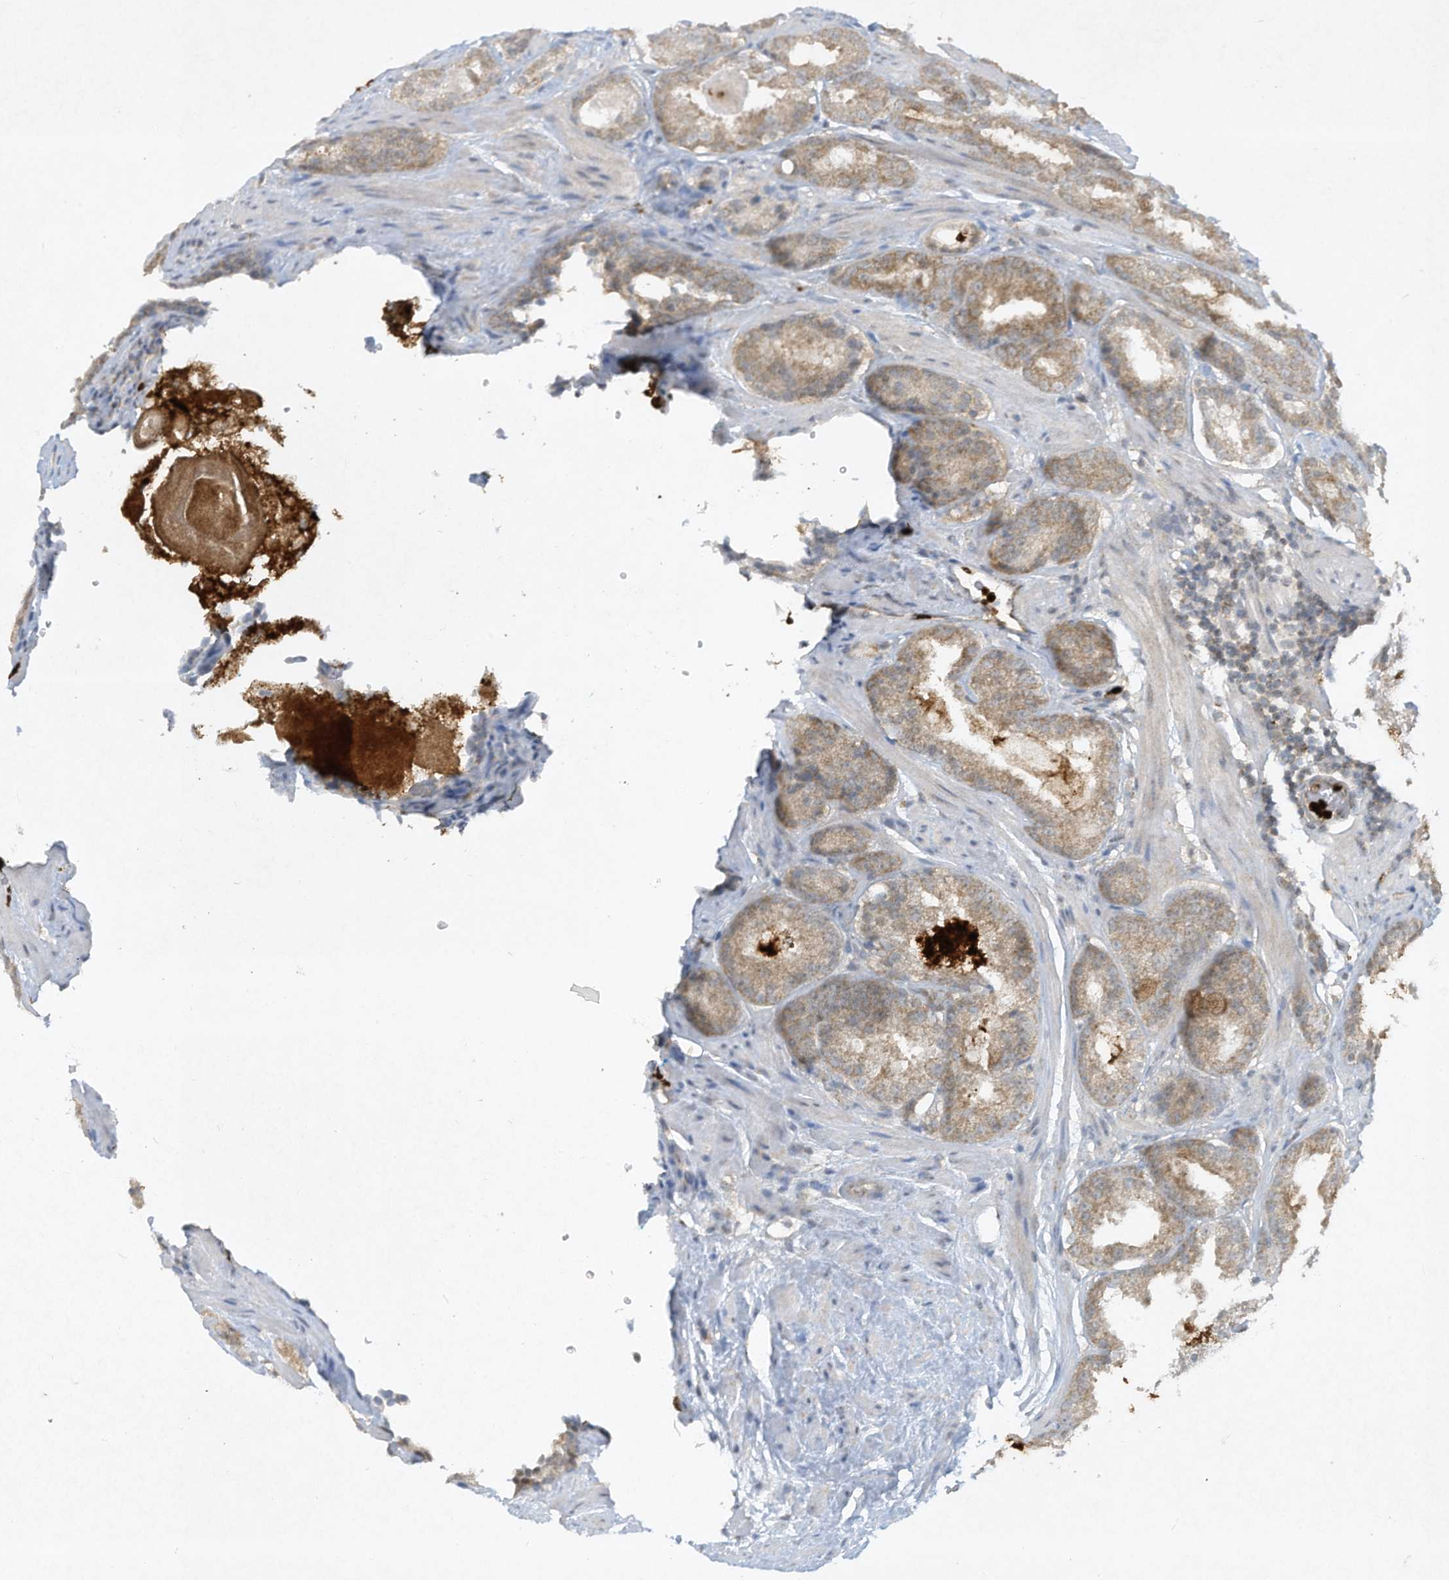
{"staining": {"intensity": "moderate", "quantity": ">75%", "location": "cytoplasmic/membranous"}, "tissue": "prostate cancer", "cell_type": "Tumor cells", "image_type": "cancer", "snomed": [{"axis": "morphology", "description": "Adenocarcinoma, Low grade"}, {"axis": "topography", "description": "Prostate"}], "caption": "Immunohistochemical staining of human adenocarcinoma (low-grade) (prostate) demonstrates medium levels of moderate cytoplasmic/membranous protein staining in about >75% of tumor cells.", "gene": "CHRNA4", "patient": {"sex": "male", "age": 69}}